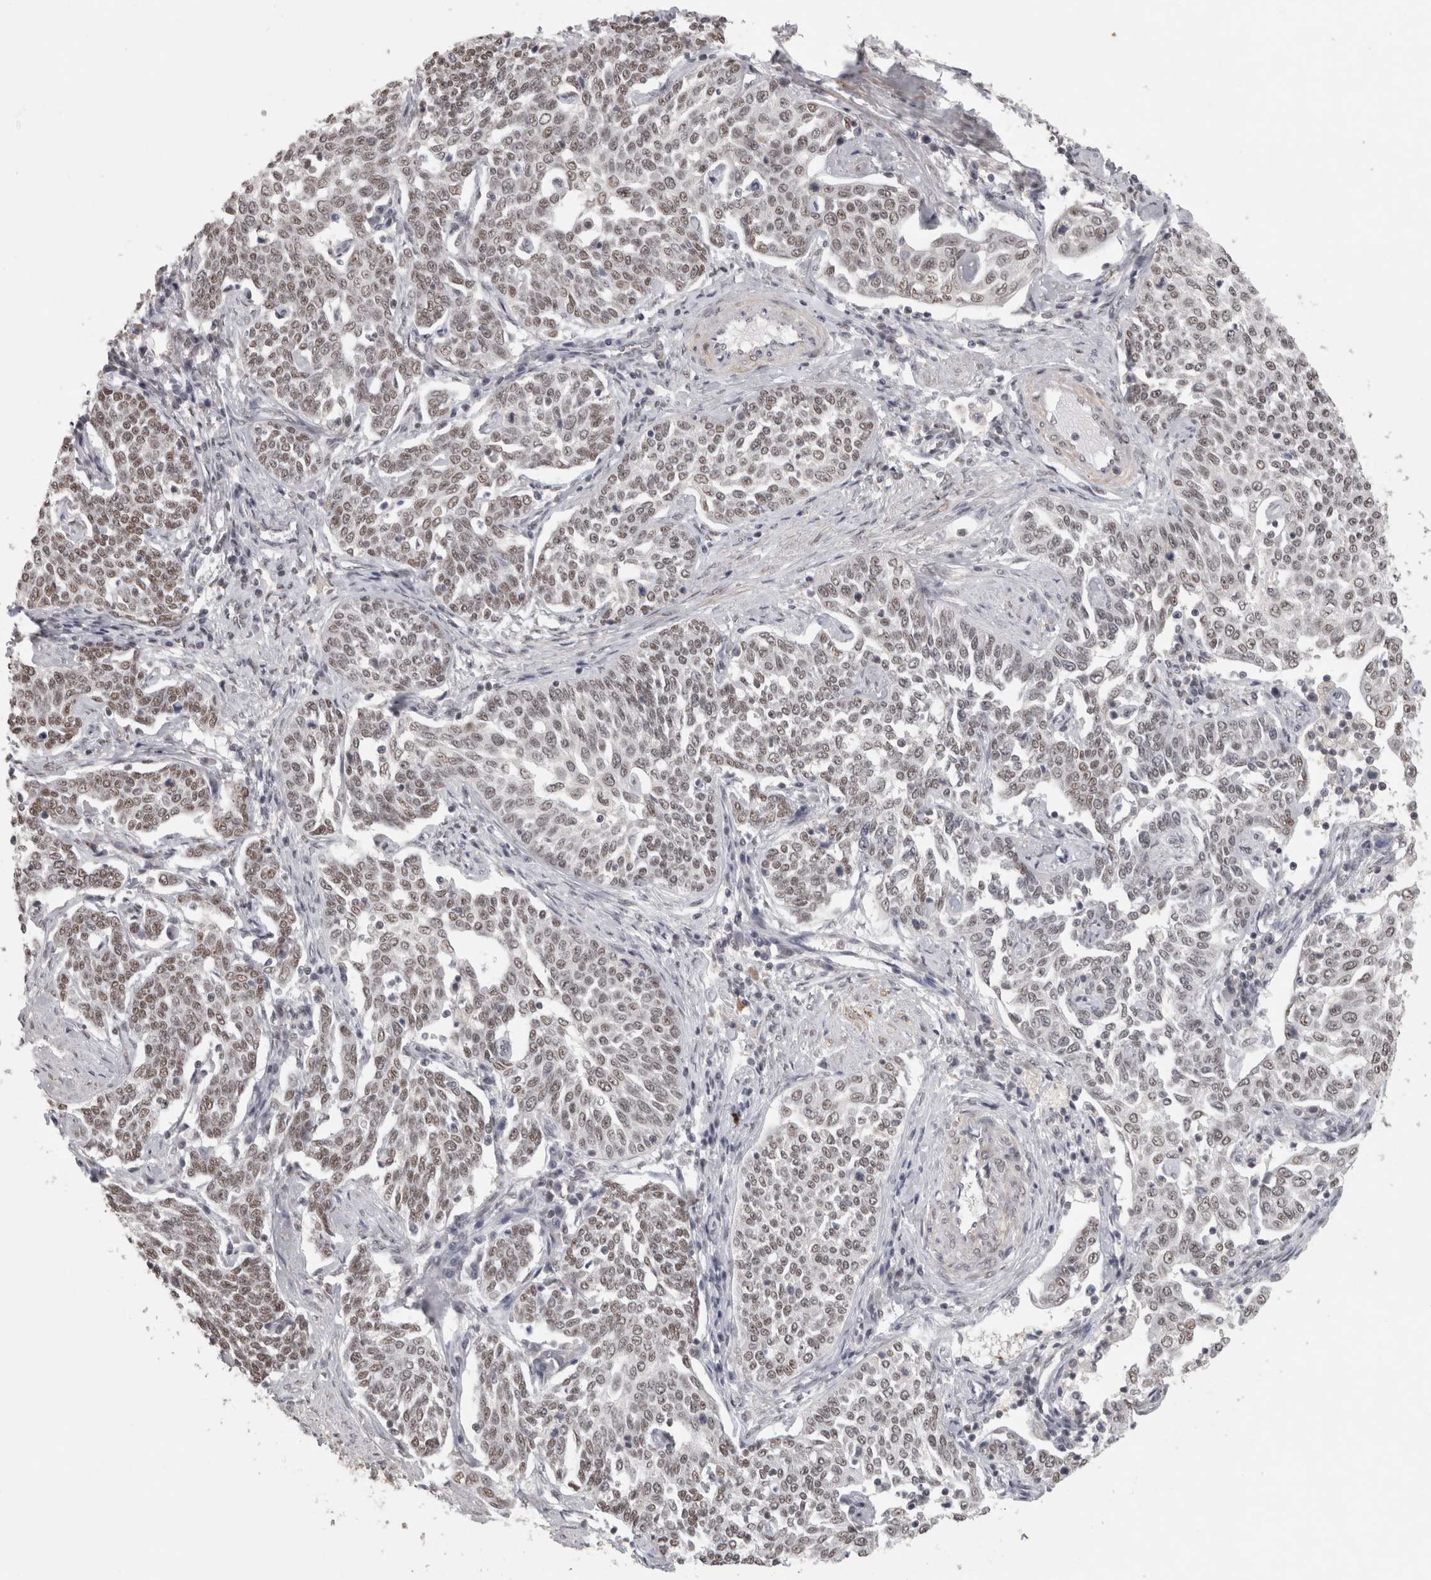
{"staining": {"intensity": "weak", "quantity": ">75%", "location": "nuclear"}, "tissue": "cervical cancer", "cell_type": "Tumor cells", "image_type": "cancer", "snomed": [{"axis": "morphology", "description": "Squamous cell carcinoma, NOS"}, {"axis": "topography", "description": "Cervix"}], "caption": "Tumor cells display low levels of weak nuclear positivity in about >75% of cells in squamous cell carcinoma (cervical).", "gene": "ZNF830", "patient": {"sex": "female", "age": 34}}